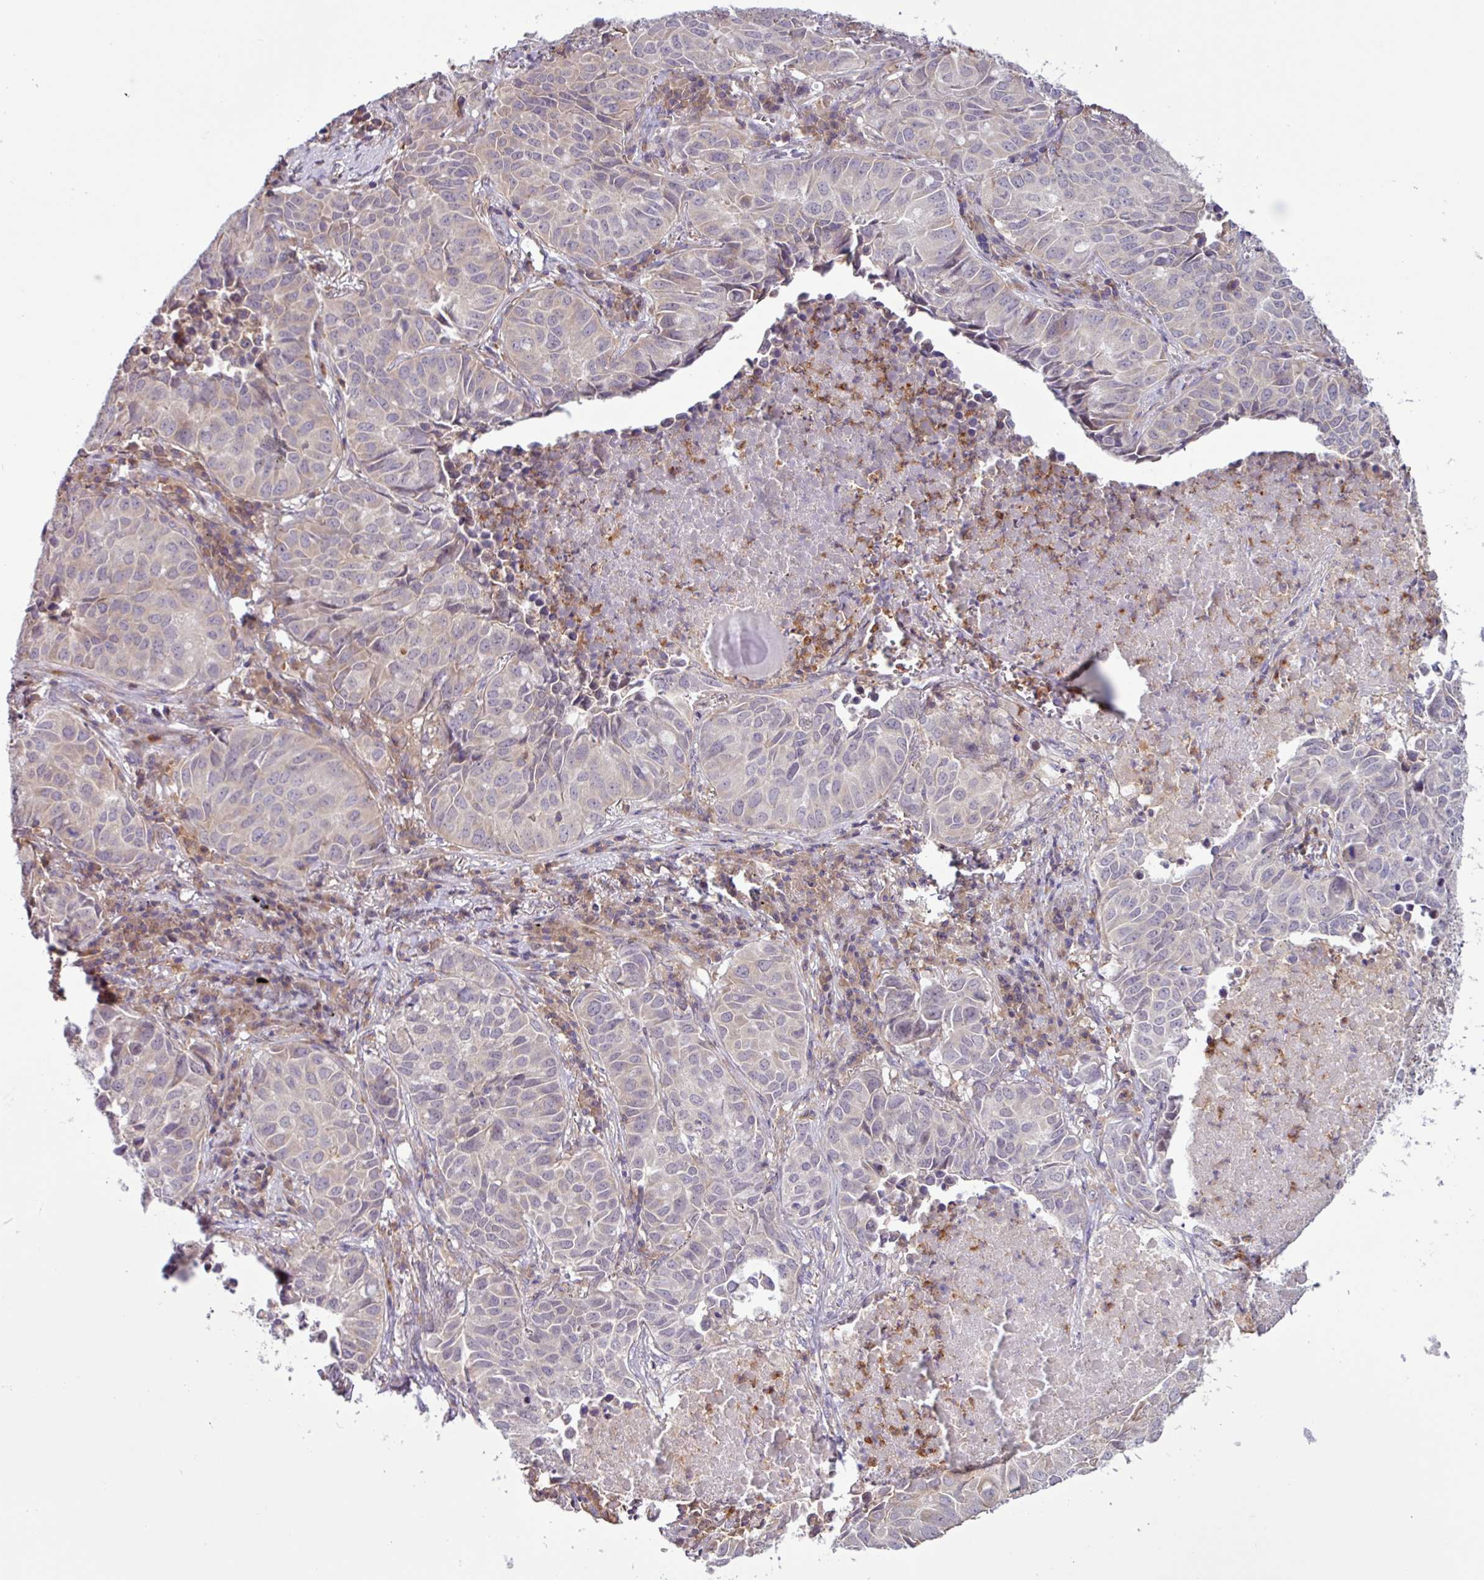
{"staining": {"intensity": "negative", "quantity": "none", "location": "none"}, "tissue": "lung cancer", "cell_type": "Tumor cells", "image_type": "cancer", "snomed": [{"axis": "morphology", "description": "Adenocarcinoma, NOS"}, {"axis": "topography", "description": "Lung"}], "caption": "DAB immunohistochemical staining of lung adenocarcinoma demonstrates no significant staining in tumor cells. Brightfield microscopy of immunohistochemistry (IHC) stained with DAB (brown) and hematoxylin (blue), captured at high magnification.", "gene": "ACTR3", "patient": {"sex": "female", "age": 50}}